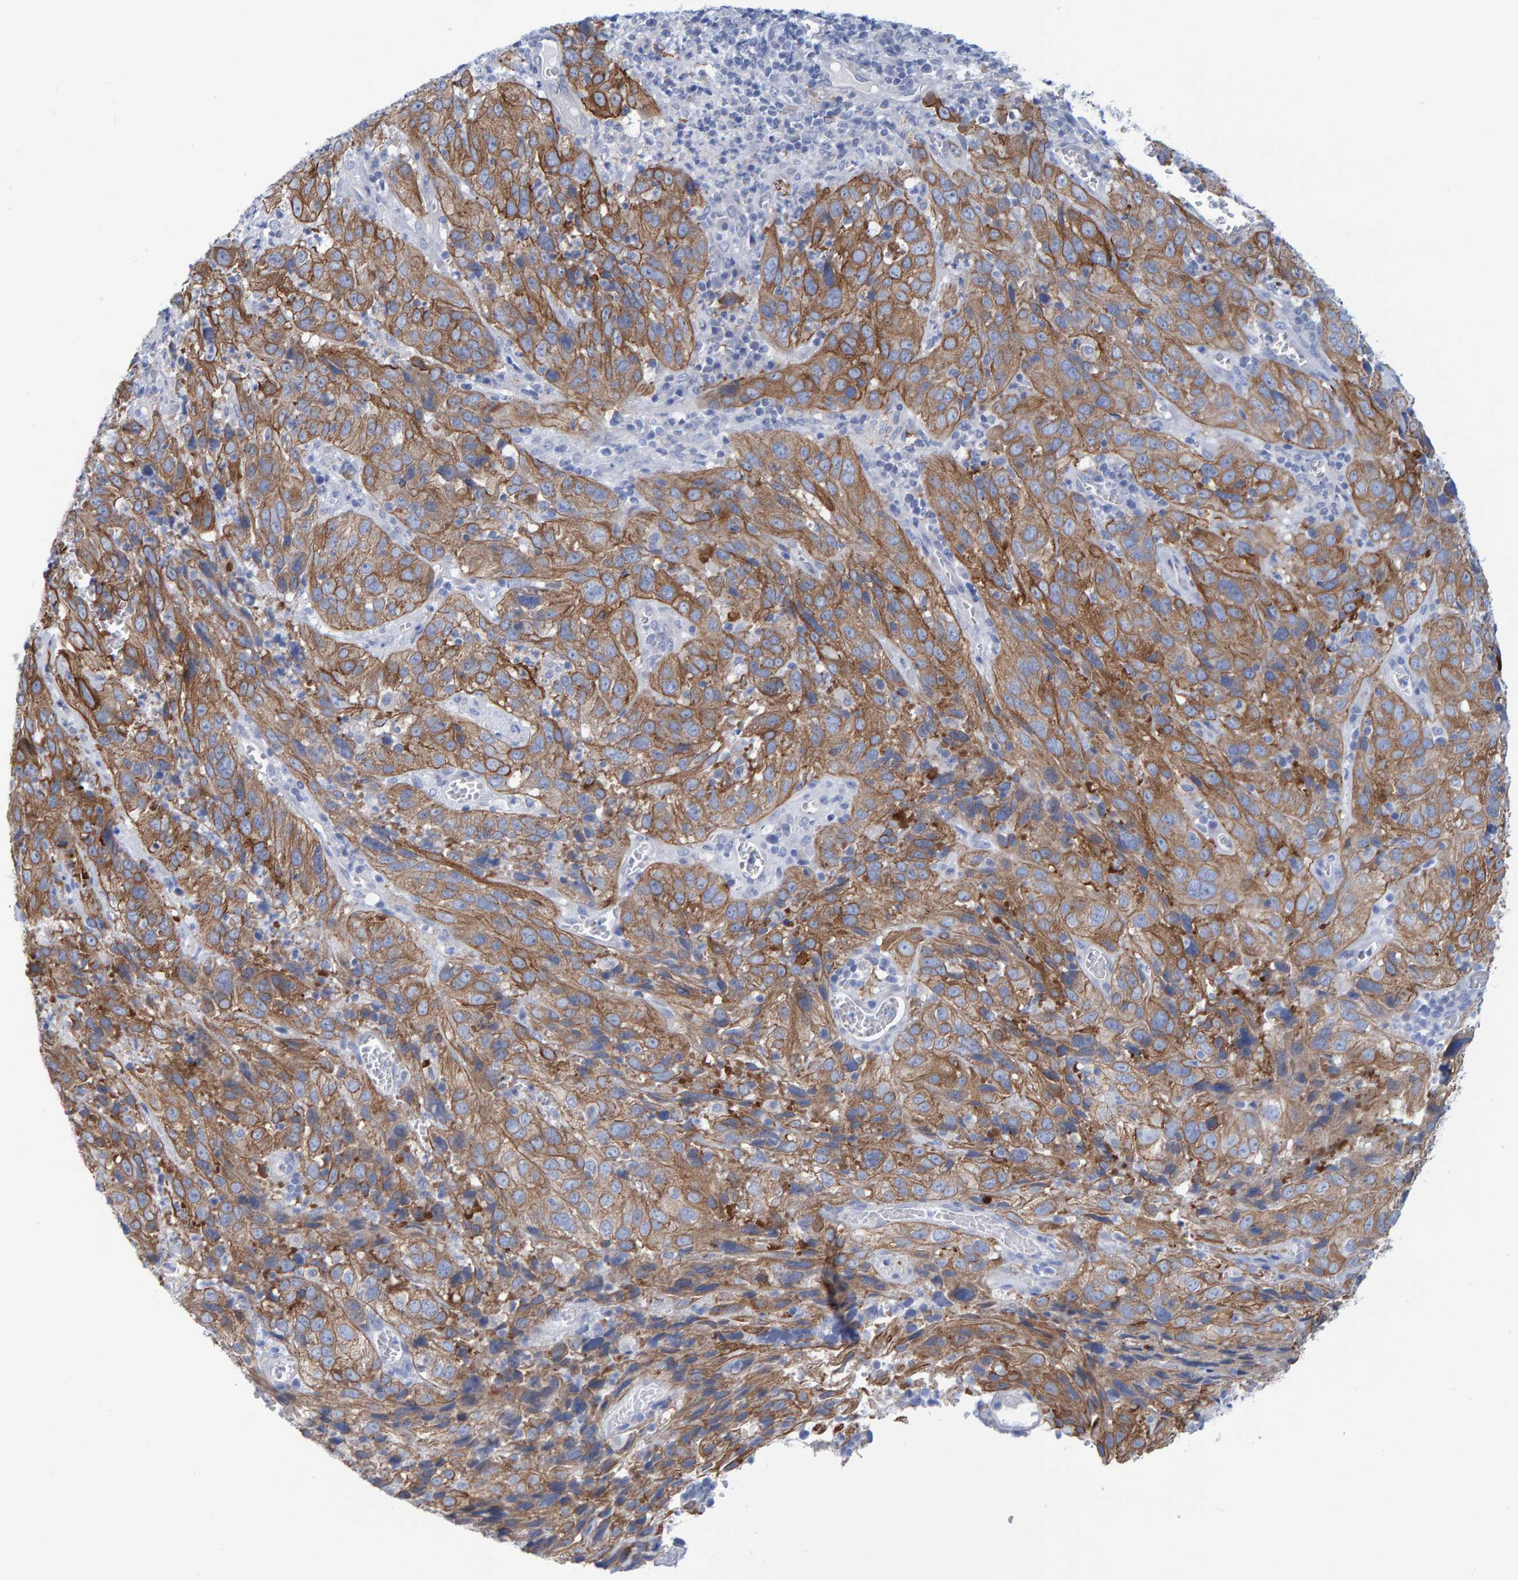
{"staining": {"intensity": "moderate", "quantity": ">75%", "location": "cytoplasmic/membranous"}, "tissue": "cervical cancer", "cell_type": "Tumor cells", "image_type": "cancer", "snomed": [{"axis": "morphology", "description": "Squamous cell carcinoma, NOS"}, {"axis": "topography", "description": "Cervix"}], "caption": "Squamous cell carcinoma (cervical) stained for a protein shows moderate cytoplasmic/membranous positivity in tumor cells.", "gene": "JAKMIP3", "patient": {"sex": "female", "age": 32}}